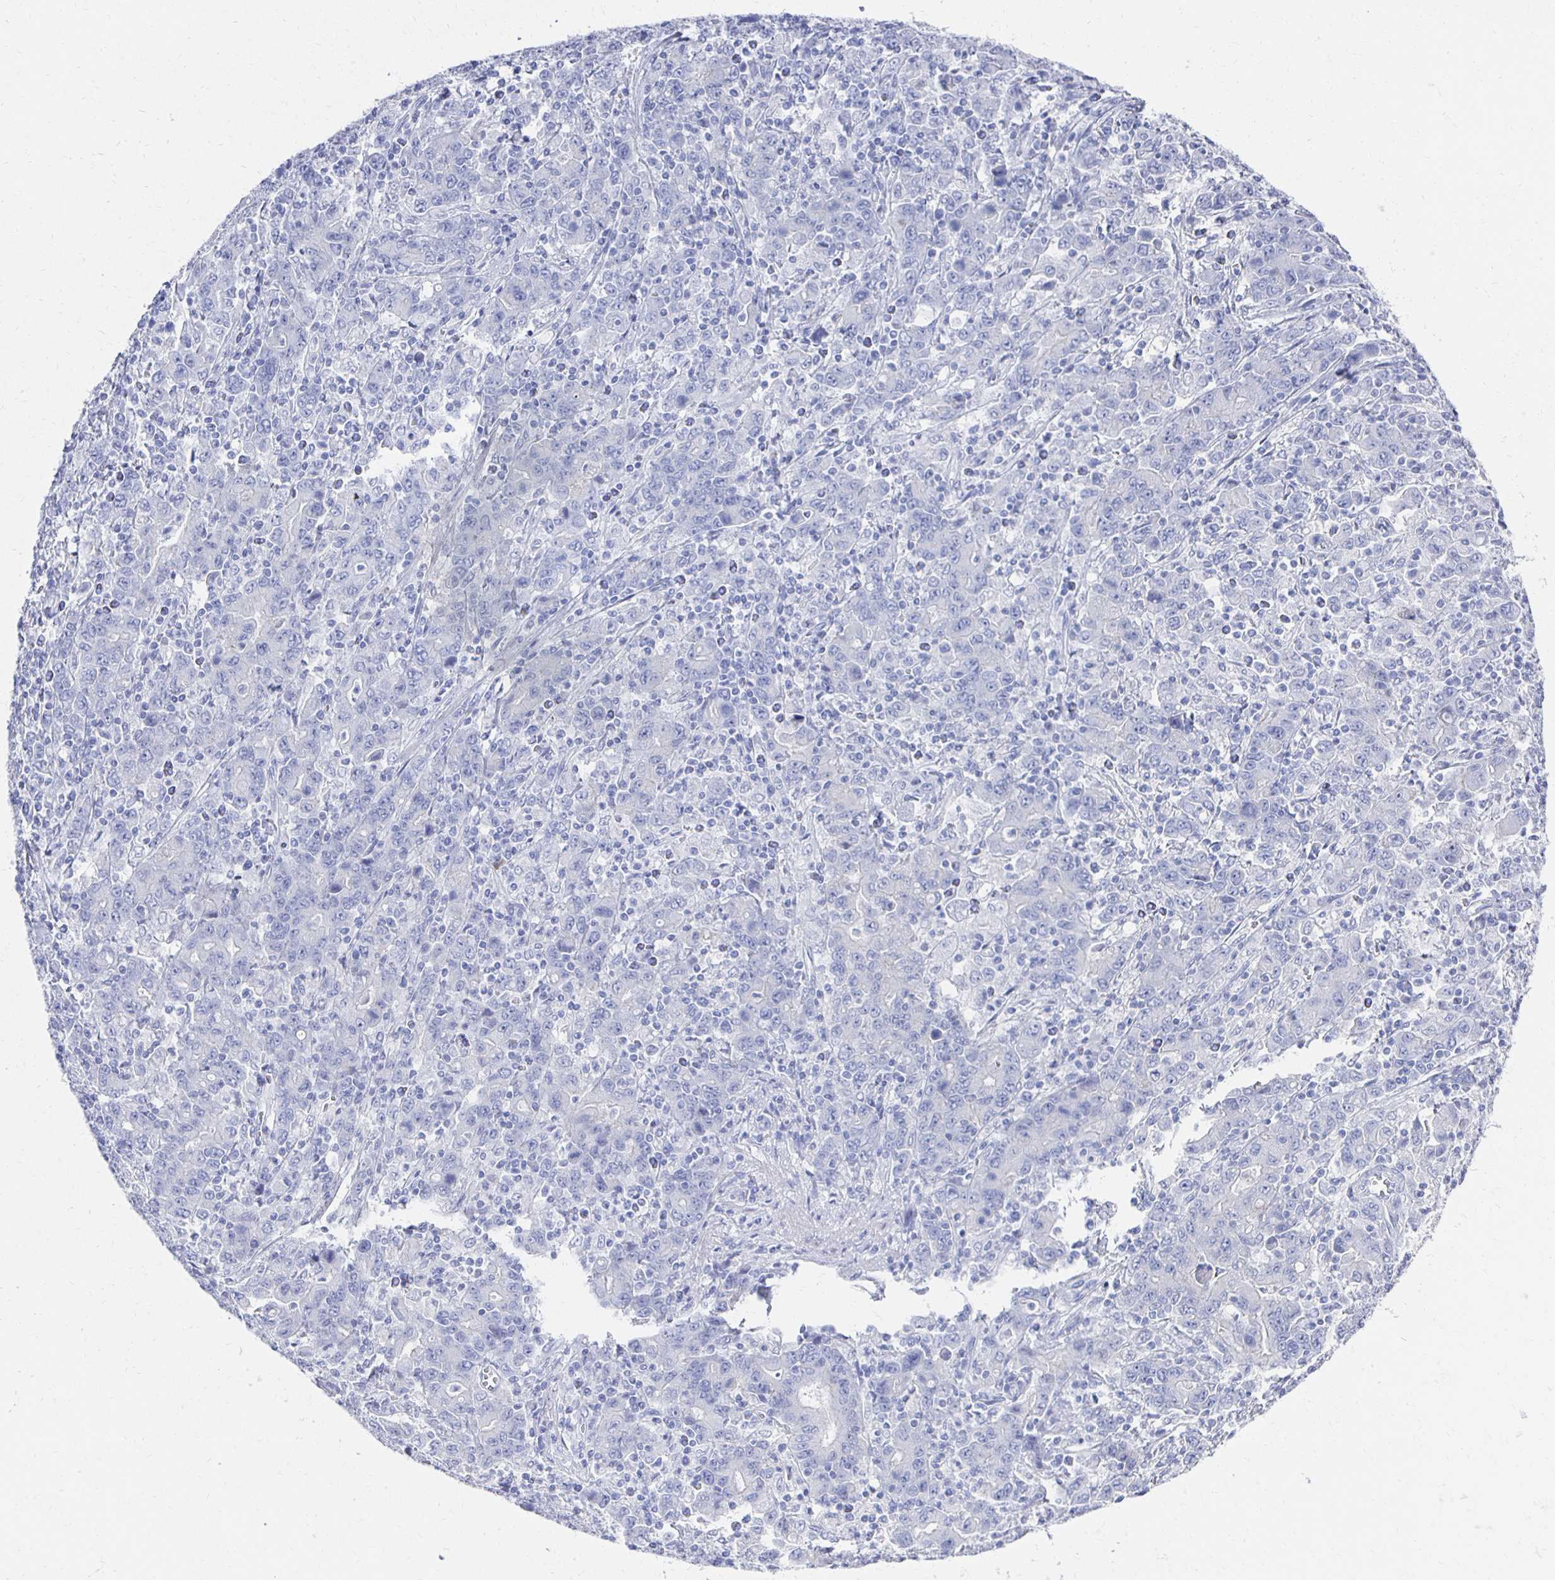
{"staining": {"intensity": "negative", "quantity": "none", "location": "none"}, "tissue": "stomach cancer", "cell_type": "Tumor cells", "image_type": "cancer", "snomed": [{"axis": "morphology", "description": "Adenocarcinoma, NOS"}, {"axis": "topography", "description": "Stomach, upper"}], "caption": "A high-resolution micrograph shows immunohistochemistry staining of stomach cancer (adenocarcinoma), which displays no significant staining in tumor cells.", "gene": "PRDM7", "patient": {"sex": "male", "age": 69}}